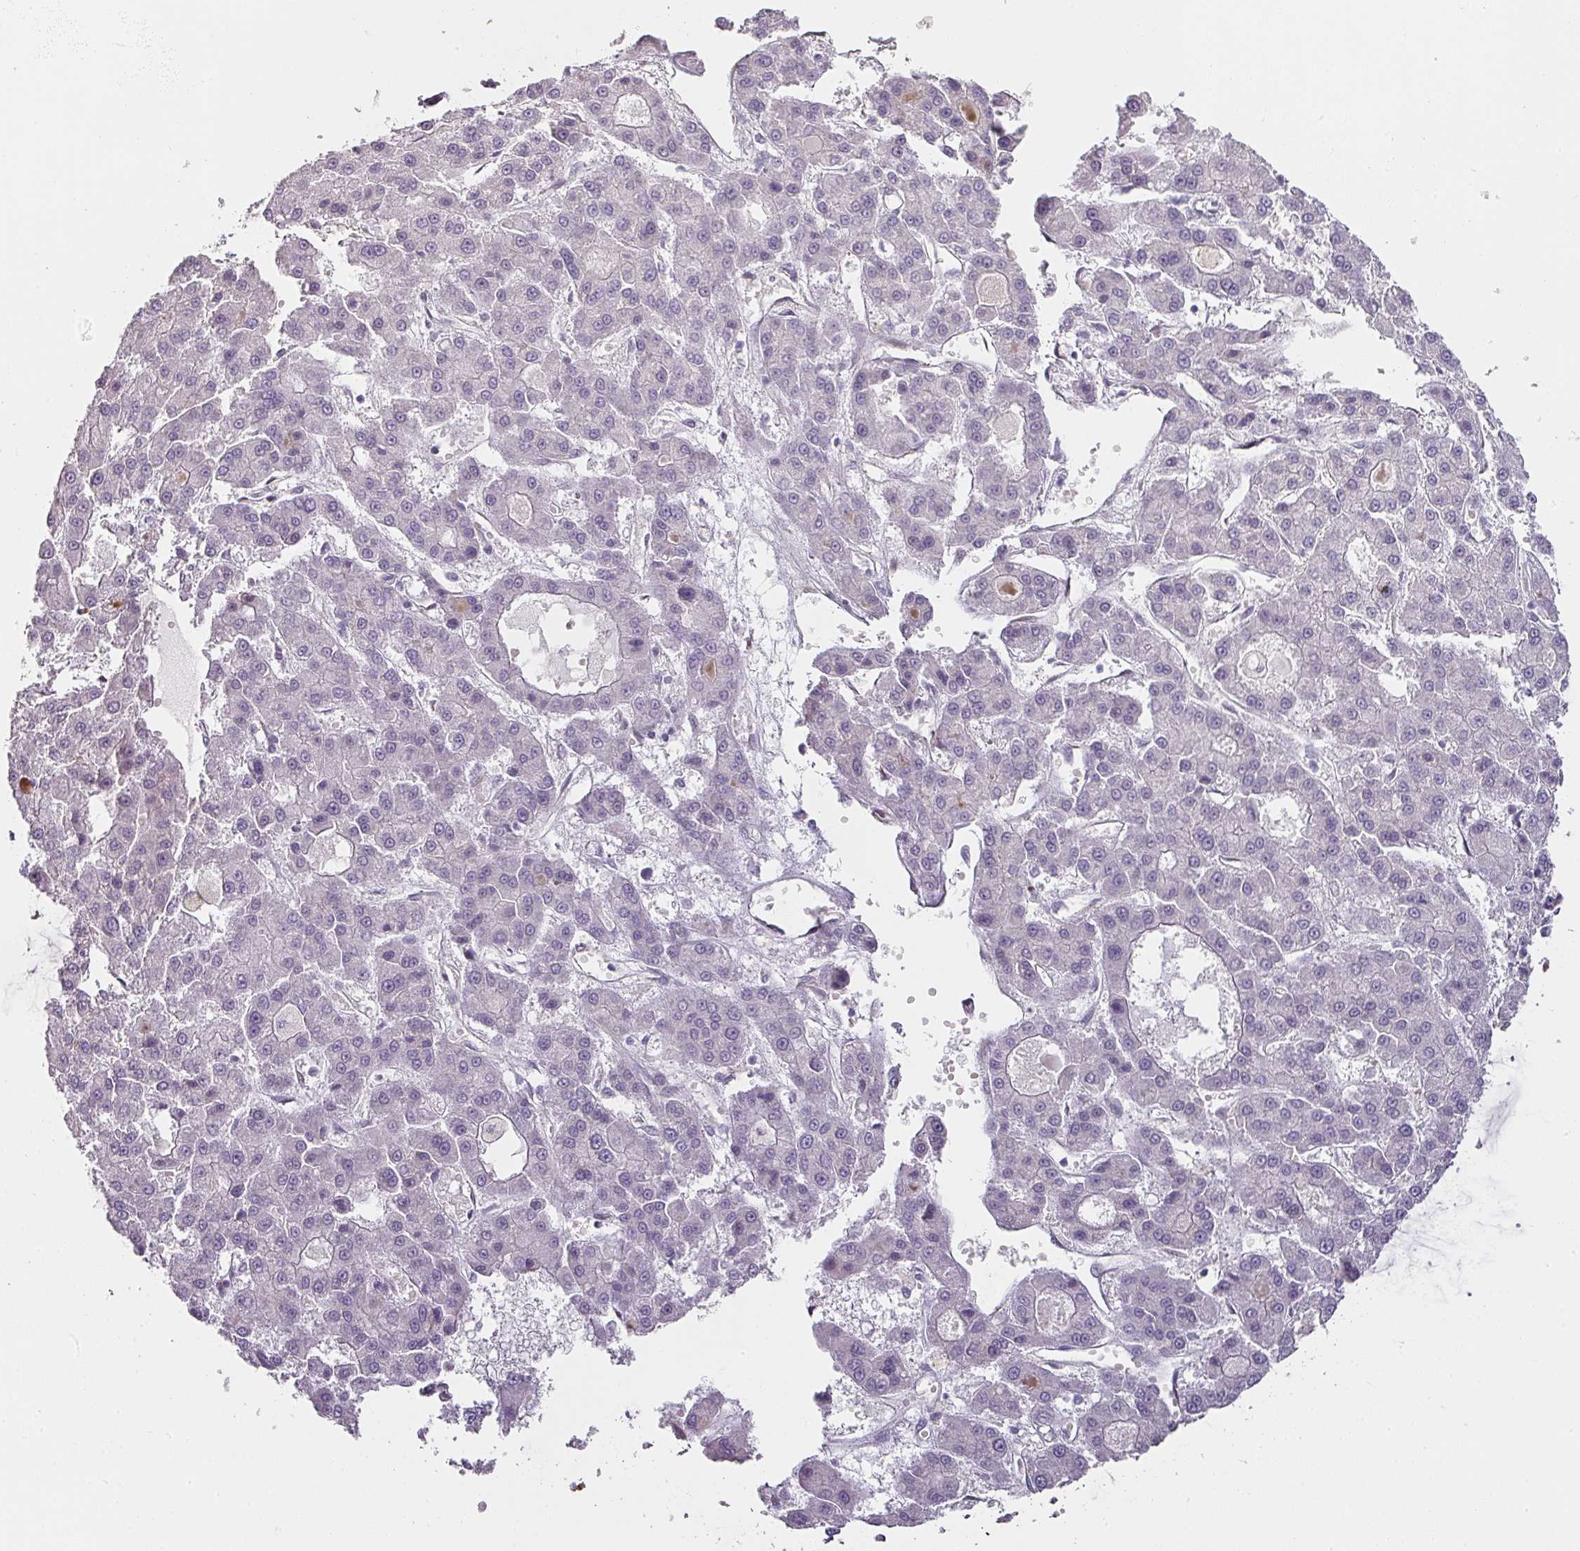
{"staining": {"intensity": "negative", "quantity": "none", "location": "none"}, "tissue": "liver cancer", "cell_type": "Tumor cells", "image_type": "cancer", "snomed": [{"axis": "morphology", "description": "Carcinoma, Hepatocellular, NOS"}, {"axis": "topography", "description": "Liver"}], "caption": "IHC of liver cancer (hepatocellular carcinoma) shows no positivity in tumor cells. The staining was performed using DAB (3,3'-diaminobenzidine) to visualize the protein expression in brown, while the nuclei were stained in blue with hematoxylin (Magnification: 20x).", "gene": "ATP8B2", "patient": {"sex": "male", "age": 70}}